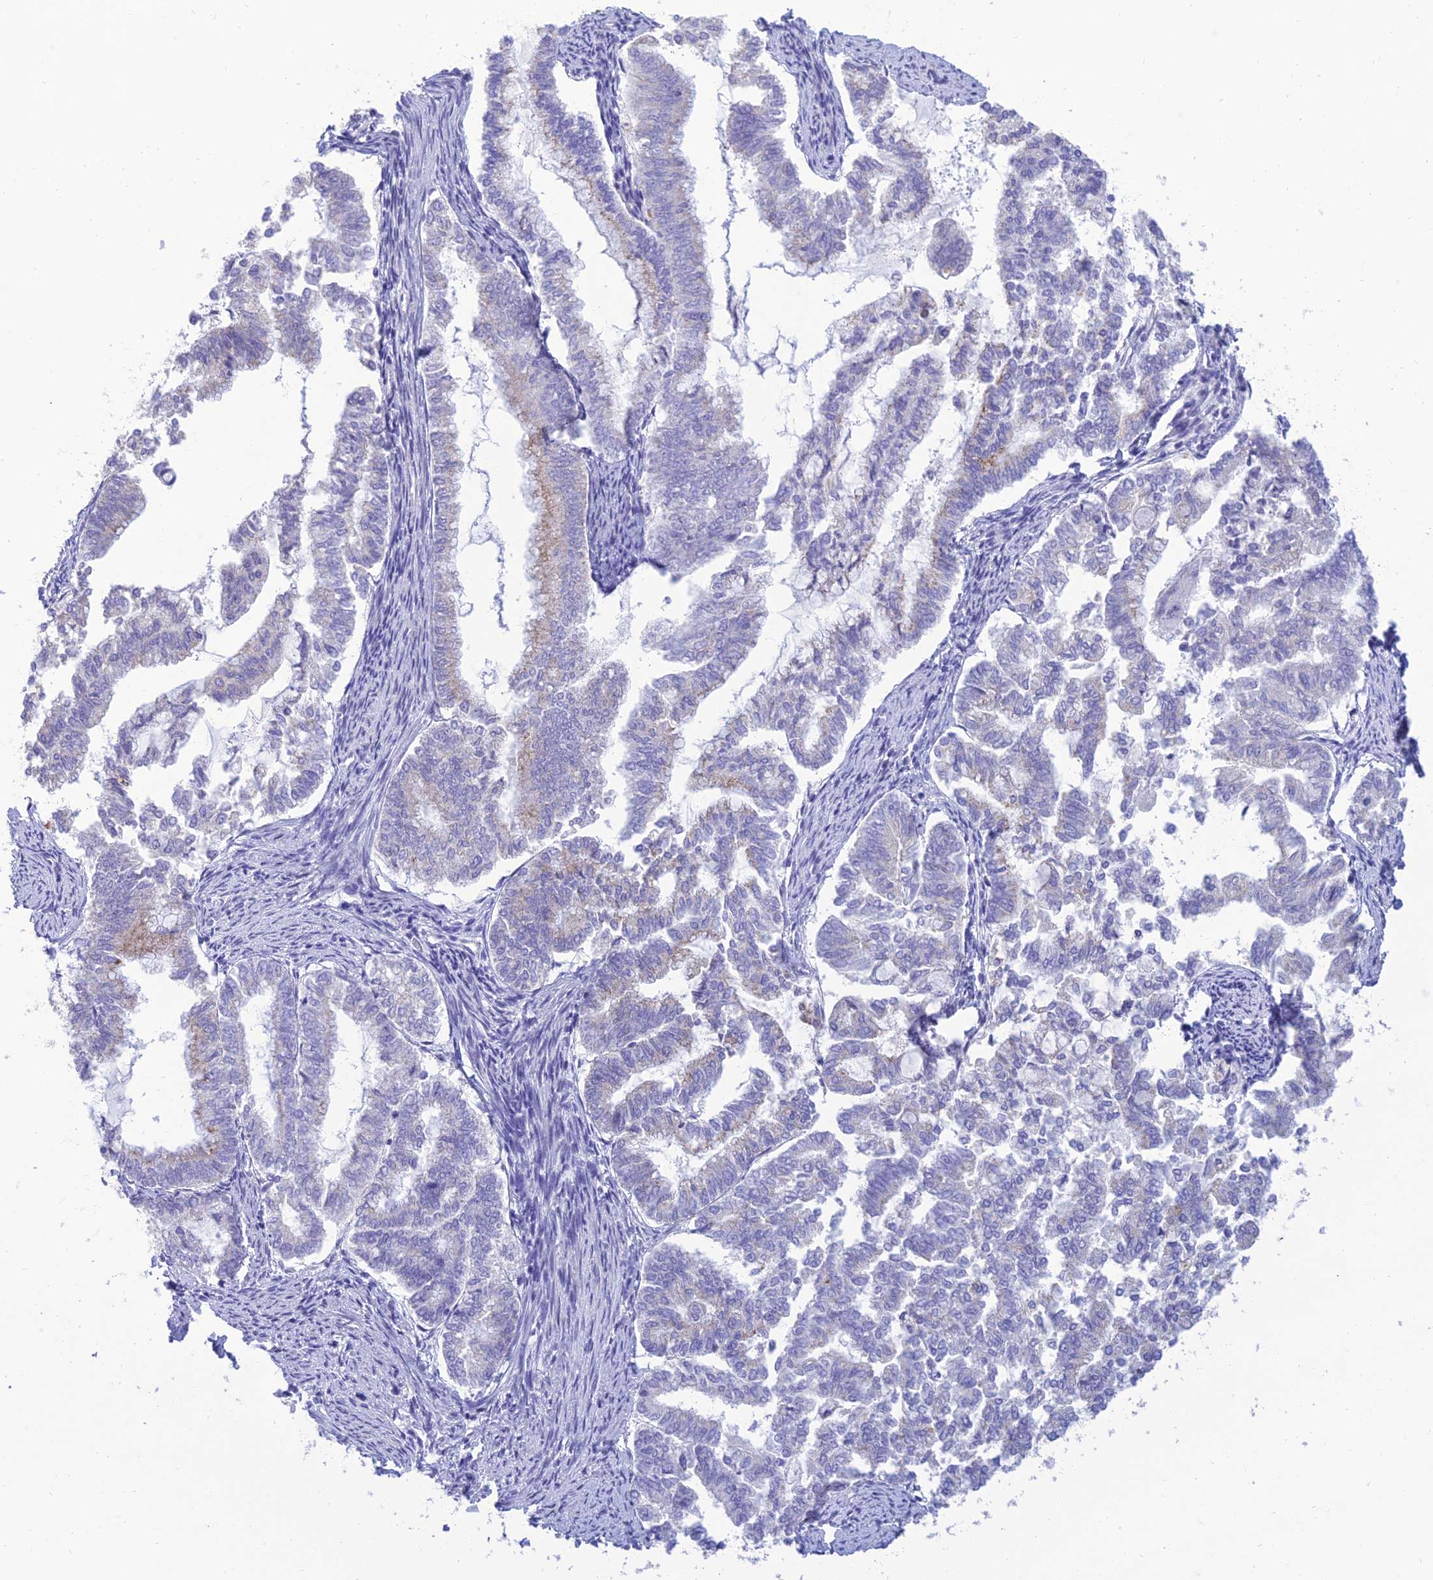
{"staining": {"intensity": "negative", "quantity": "none", "location": "none"}, "tissue": "endometrial cancer", "cell_type": "Tumor cells", "image_type": "cancer", "snomed": [{"axis": "morphology", "description": "Adenocarcinoma, NOS"}, {"axis": "topography", "description": "Endometrium"}], "caption": "A histopathology image of human endometrial cancer is negative for staining in tumor cells.", "gene": "MAL2", "patient": {"sex": "female", "age": 79}}